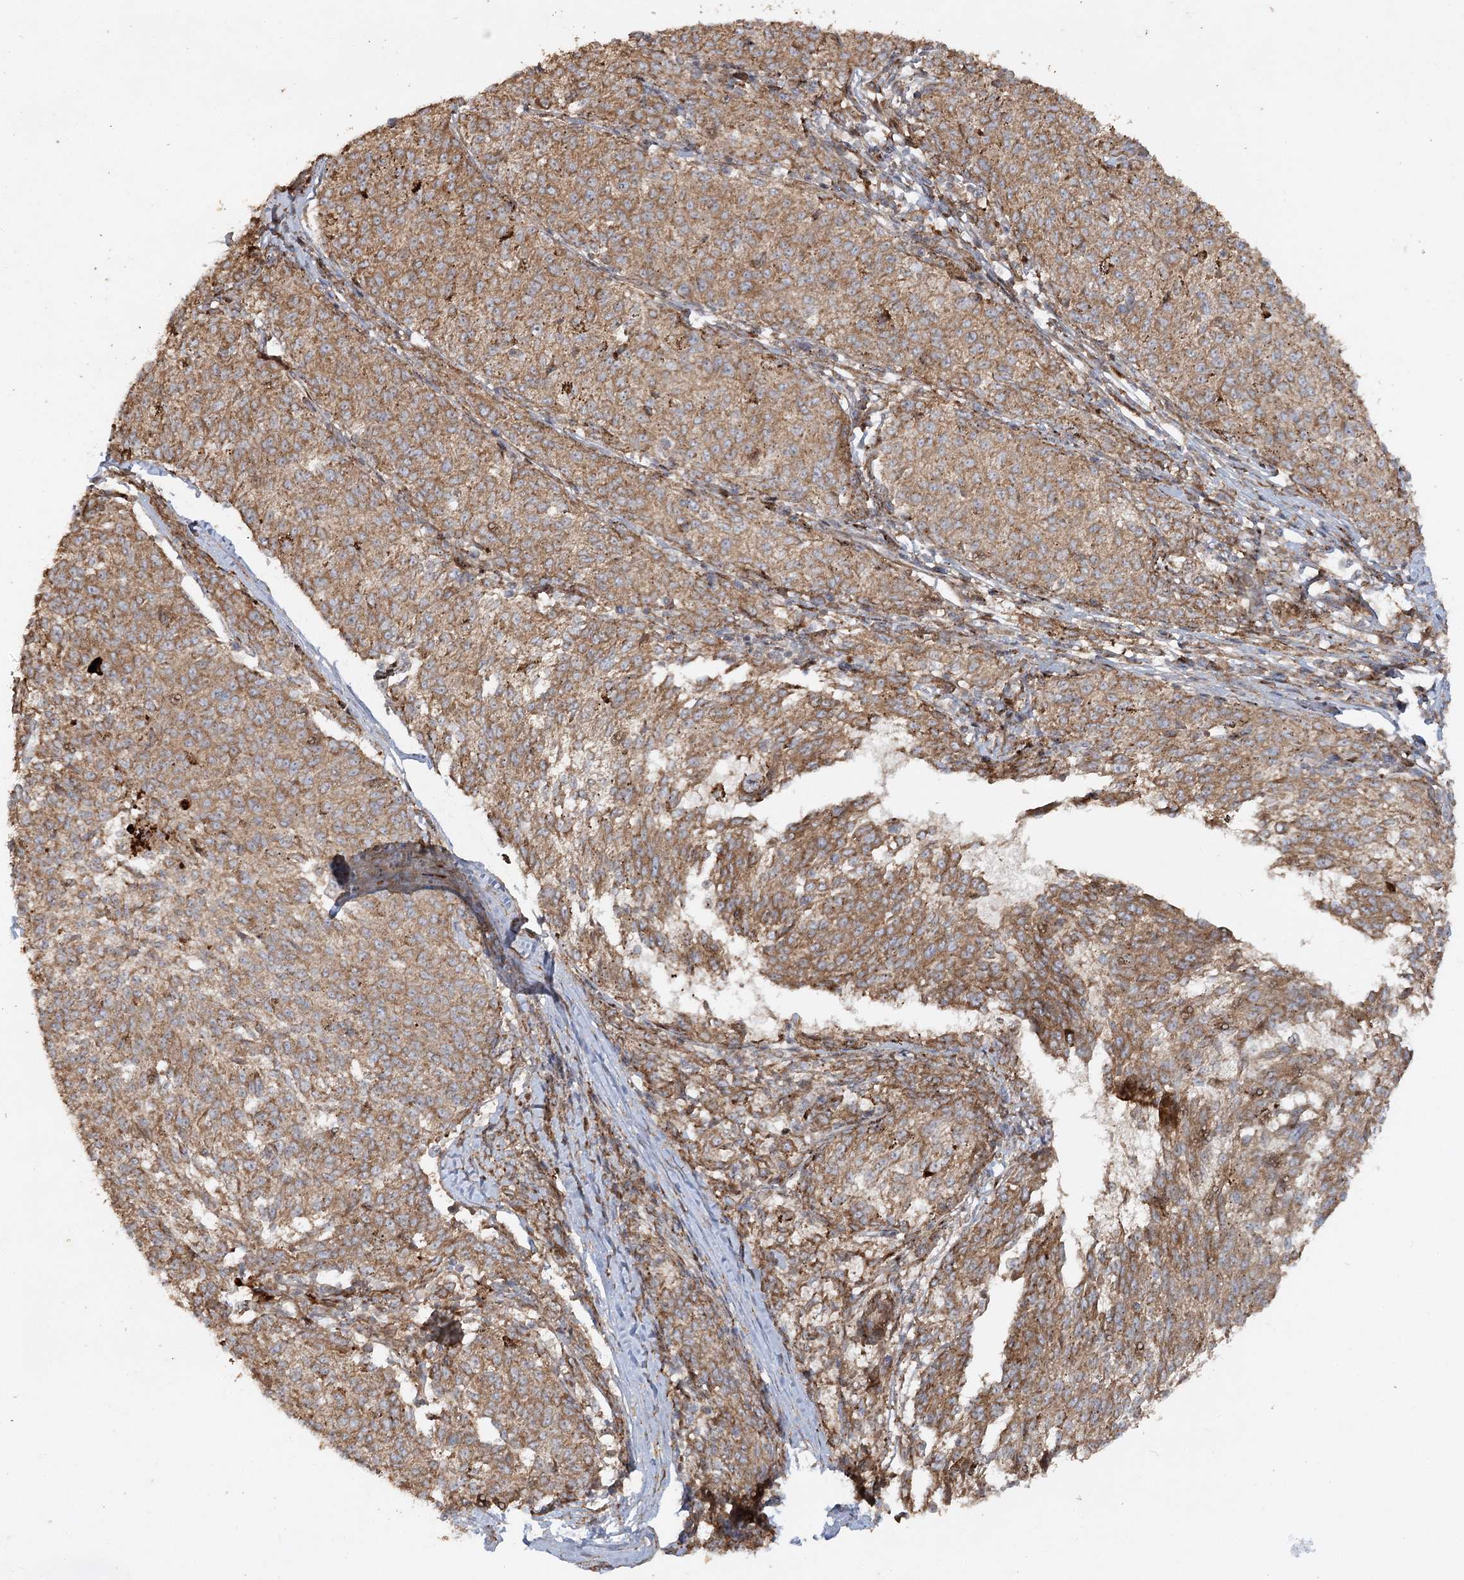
{"staining": {"intensity": "moderate", "quantity": ">75%", "location": "cytoplasmic/membranous"}, "tissue": "melanoma", "cell_type": "Tumor cells", "image_type": "cancer", "snomed": [{"axis": "morphology", "description": "Malignant melanoma, NOS"}, {"axis": "topography", "description": "Skin"}], "caption": "A micrograph of melanoma stained for a protein shows moderate cytoplasmic/membranous brown staining in tumor cells.", "gene": "KBTBD4", "patient": {"sex": "female", "age": 72}}